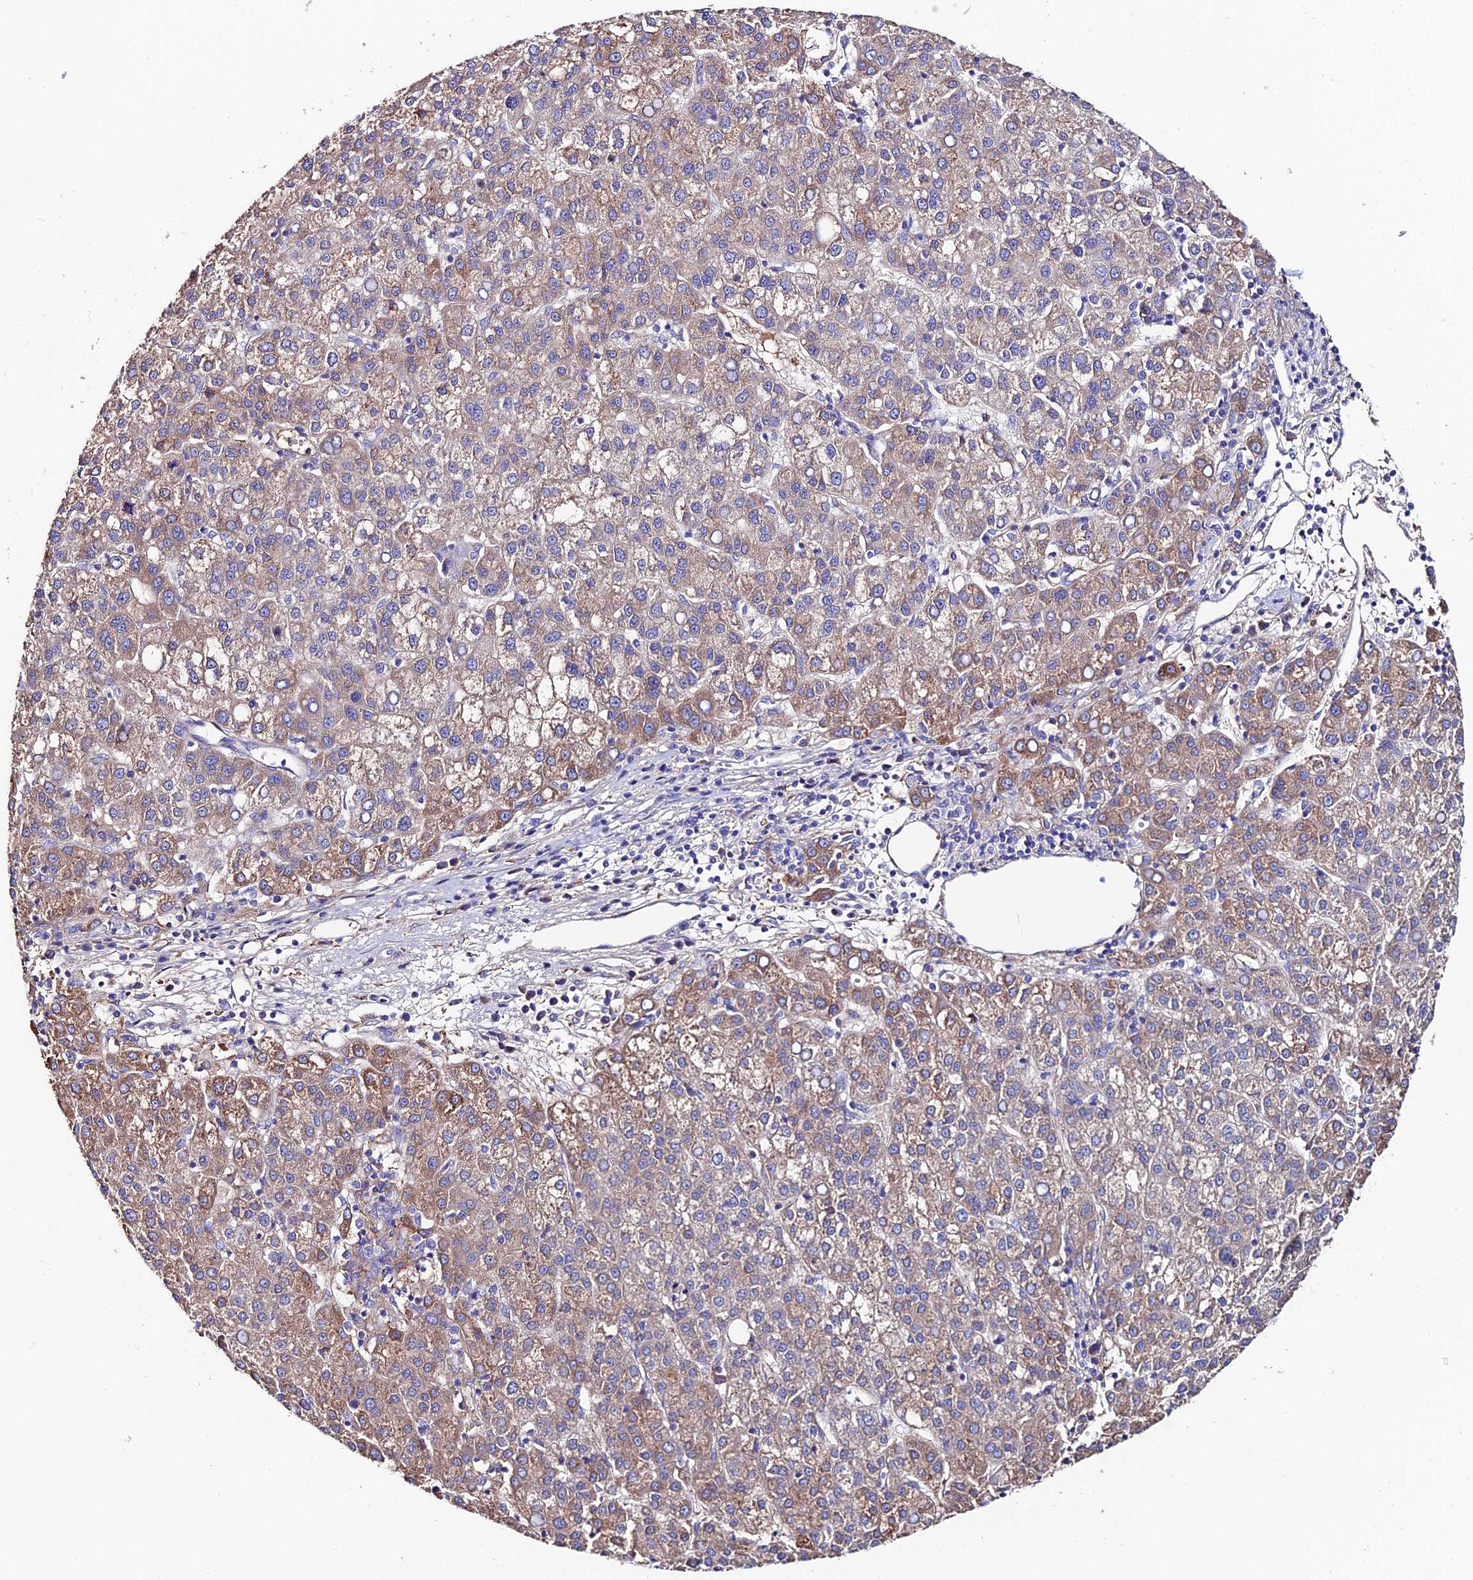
{"staining": {"intensity": "moderate", "quantity": "25%-75%", "location": "cytoplasmic/membranous"}, "tissue": "liver cancer", "cell_type": "Tumor cells", "image_type": "cancer", "snomed": [{"axis": "morphology", "description": "Carcinoma, Hepatocellular, NOS"}, {"axis": "topography", "description": "Liver"}], "caption": "Immunohistochemistry image of neoplastic tissue: liver hepatocellular carcinoma stained using immunohistochemistry (IHC) shows medium levels of moderate protein expression localized specifically in the cytoplasmic/membranous of tumor cells, appearing as a cytoplasmic/membranous brown color.", "gene": "SLC25A16", "patient": {"sex": "female", "age": 58}}